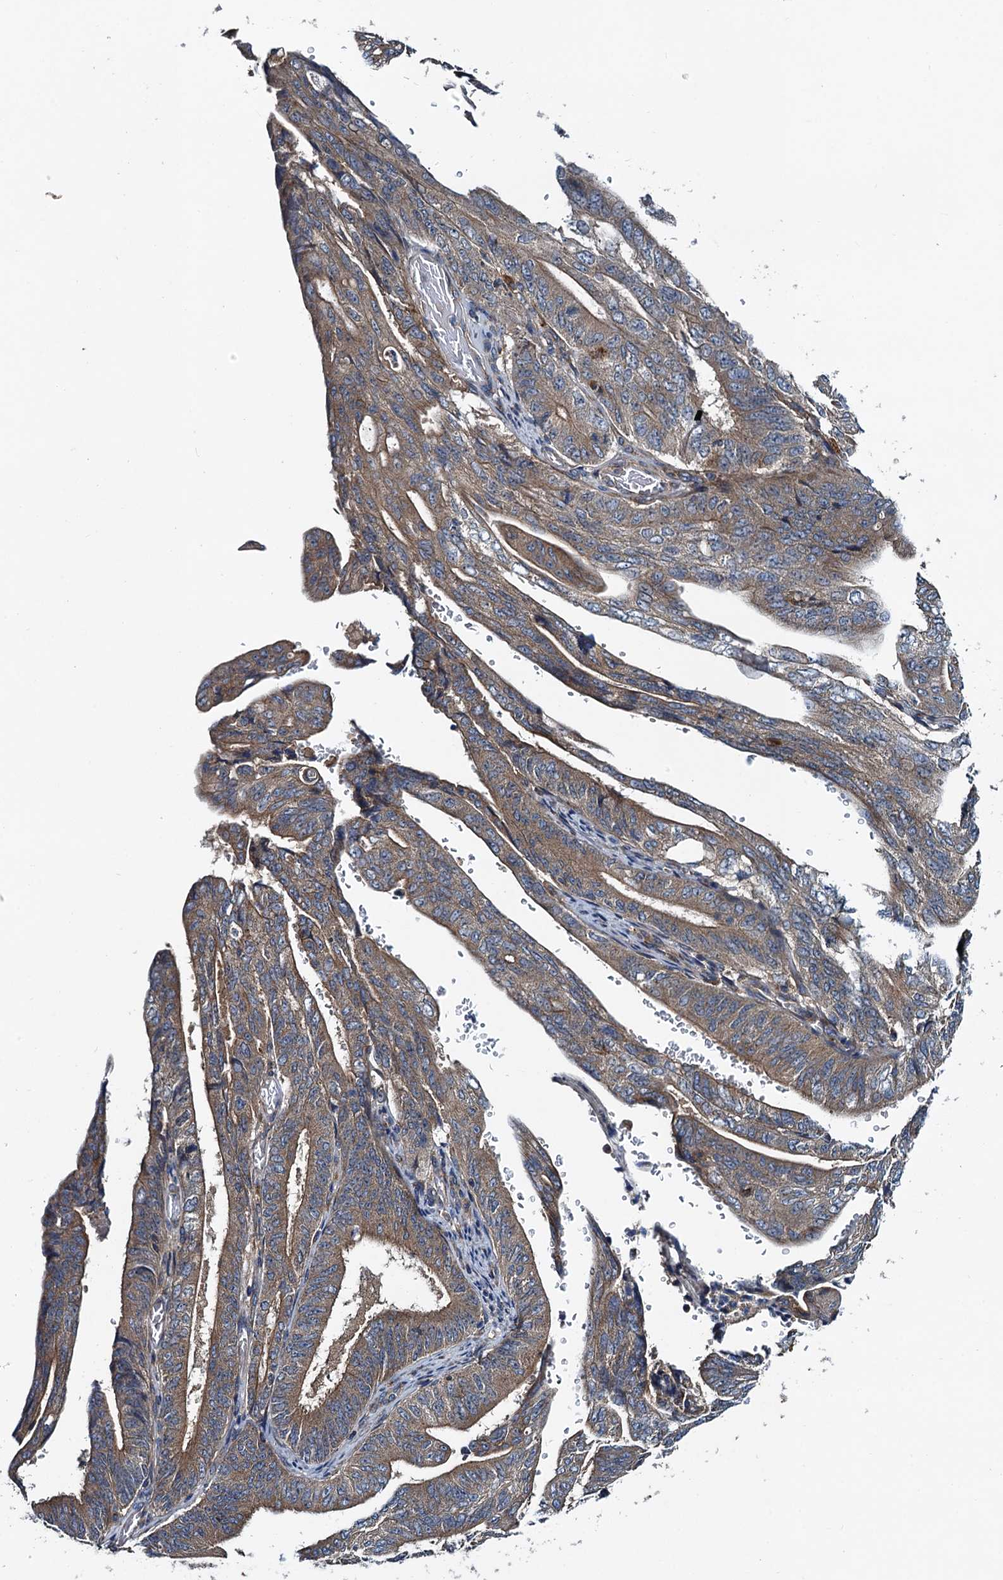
{"staining": {"intensity": "moderate", "quantity": ">75%", "location": "cytoplasmic/membranous"}, "tissue": "stomach cancer", "cell_type": "Tumor cells", "image_type": "cancer", "snomed": [{"axis": "morphology", "description": "Adenocarcinoma, NOS"}, {"axis": "topography", "description": "Stomach"}], "caption": "Immunohistochemical staining of human stomach cancer (adenocarcinoma) demonstrates medium levels of moderate cytoplasmic/membranous protein staining in about >75% of tumor cells.", "gene": "EFL1", "patient": {"sex": "female", "age": 73}}